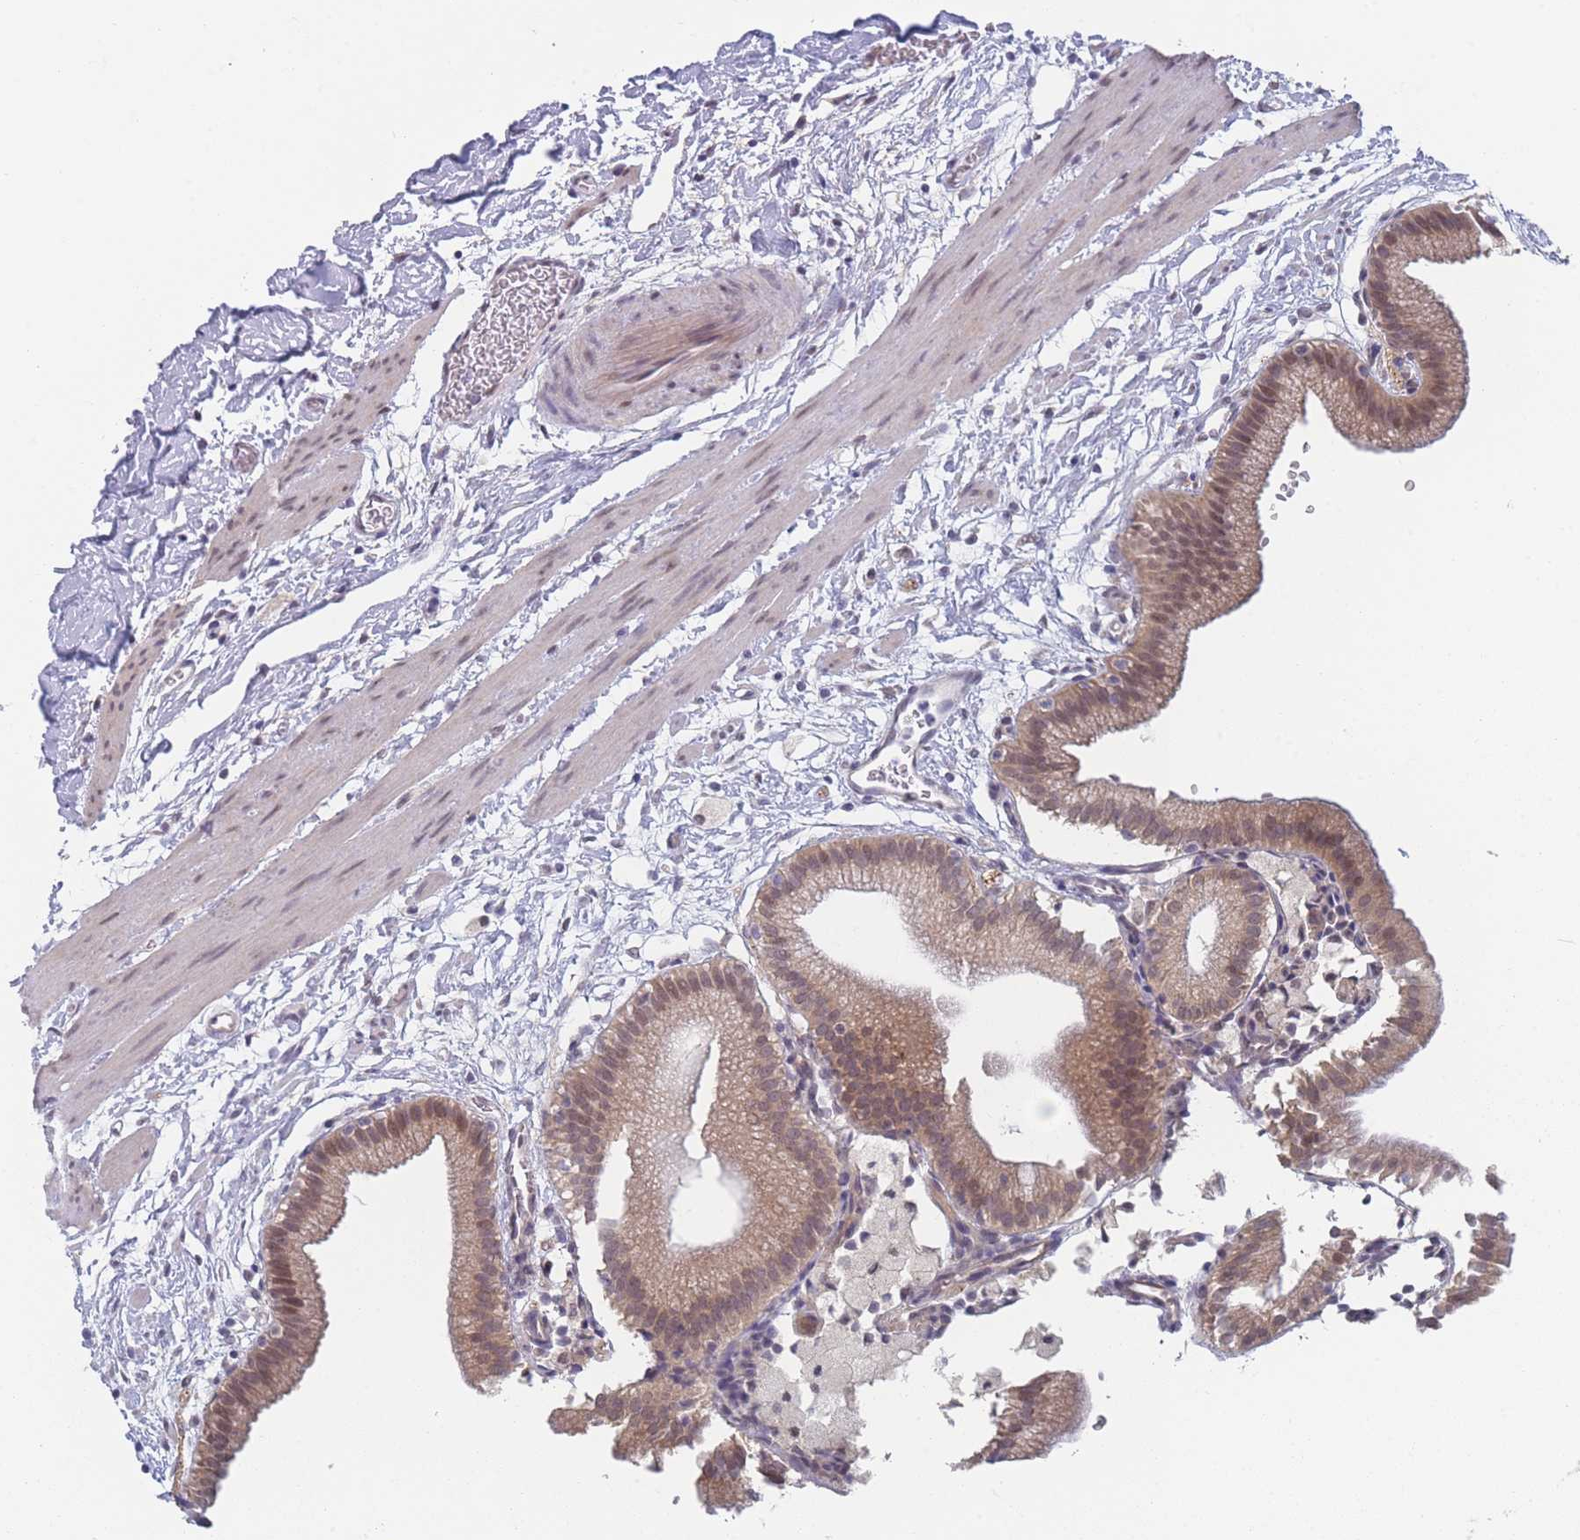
{"staining": {"intensity": "weak", "quantity": ">75%", "location": "cytoplasmic/membranous,nuclear"}, "tissue": "gallbladder", "cell_type": "Glandular cells", "image_type": "normal", "snomed": [{"axis": "morphology", "description": "Normal tissue, NOS"}, {"axis": "topography", "description": "Gallbladder"}], "caption": "A brown stain shows weak cytoplasmic/membranous,nuclear expression of a protein in glandular cells of normal gallbladder. (Stains: DAB (3,3'-diaminobenzidine) in brown, nuclei in blue, Microscopy: brightfield microscopy at high magnification).", "gene": "ANKRD10", "patient": {"sex": "male", "age": 55}}